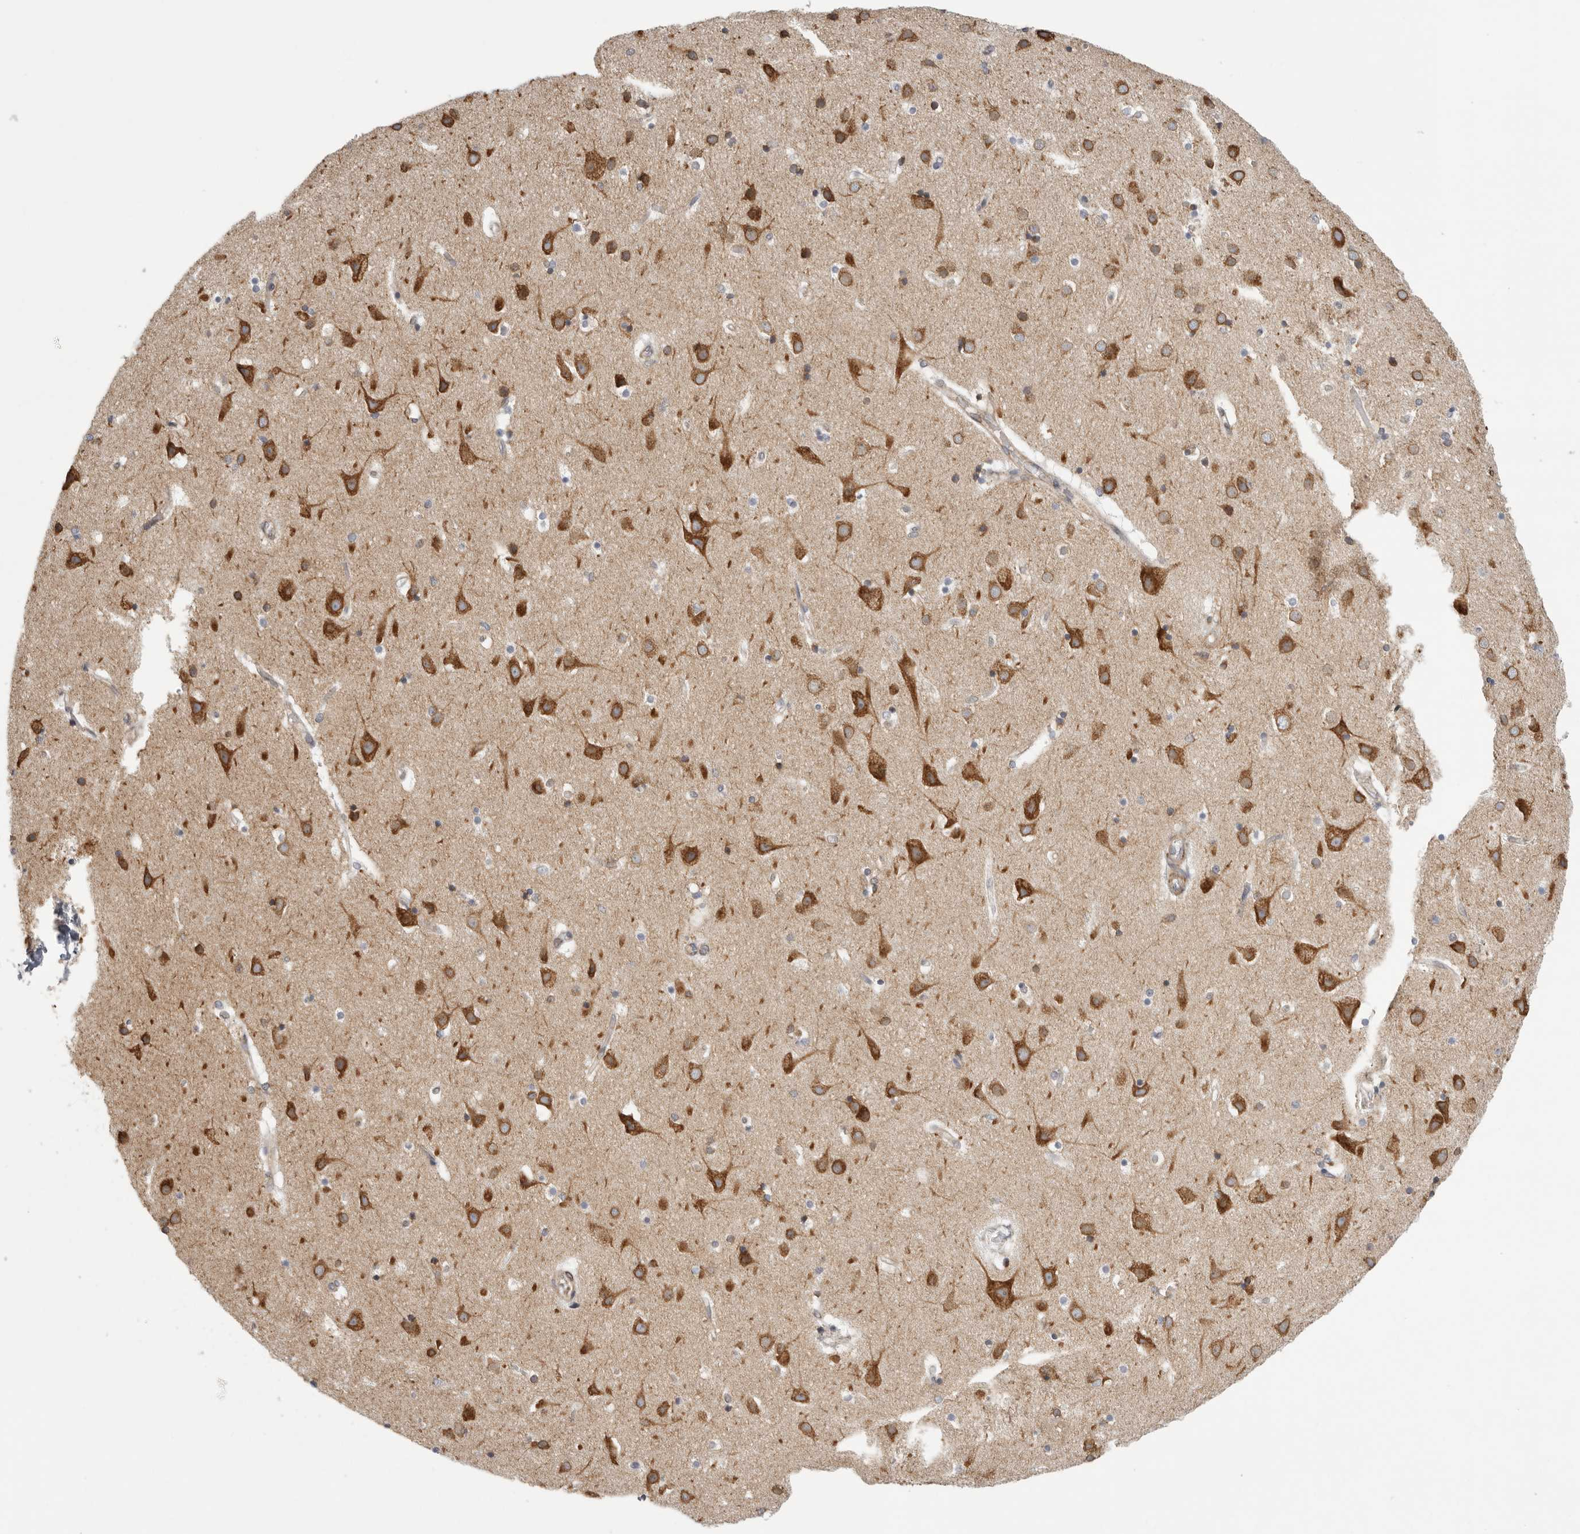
{"staining": {"intensity": "weak", "quantity": ">75%", "location": "cytoplasmic/membranous"}, "tissue": "cerebral cortex", "cell_type": "Endothelial cells", "image_type": "normal", "snomed": [{"axis": "morphology", "description": "Normal tissue, NOS"}, {"axis": "topography", "description": "Cerebral cortex"}], "caption": "A low amount of weak cytoplasmic/membranous staining is seen in approximately >75% of endothelial cells in unremarkable cerebral cortex.", "gene": "FKBP8", "patient": {"sex": "male", "age": 54}}